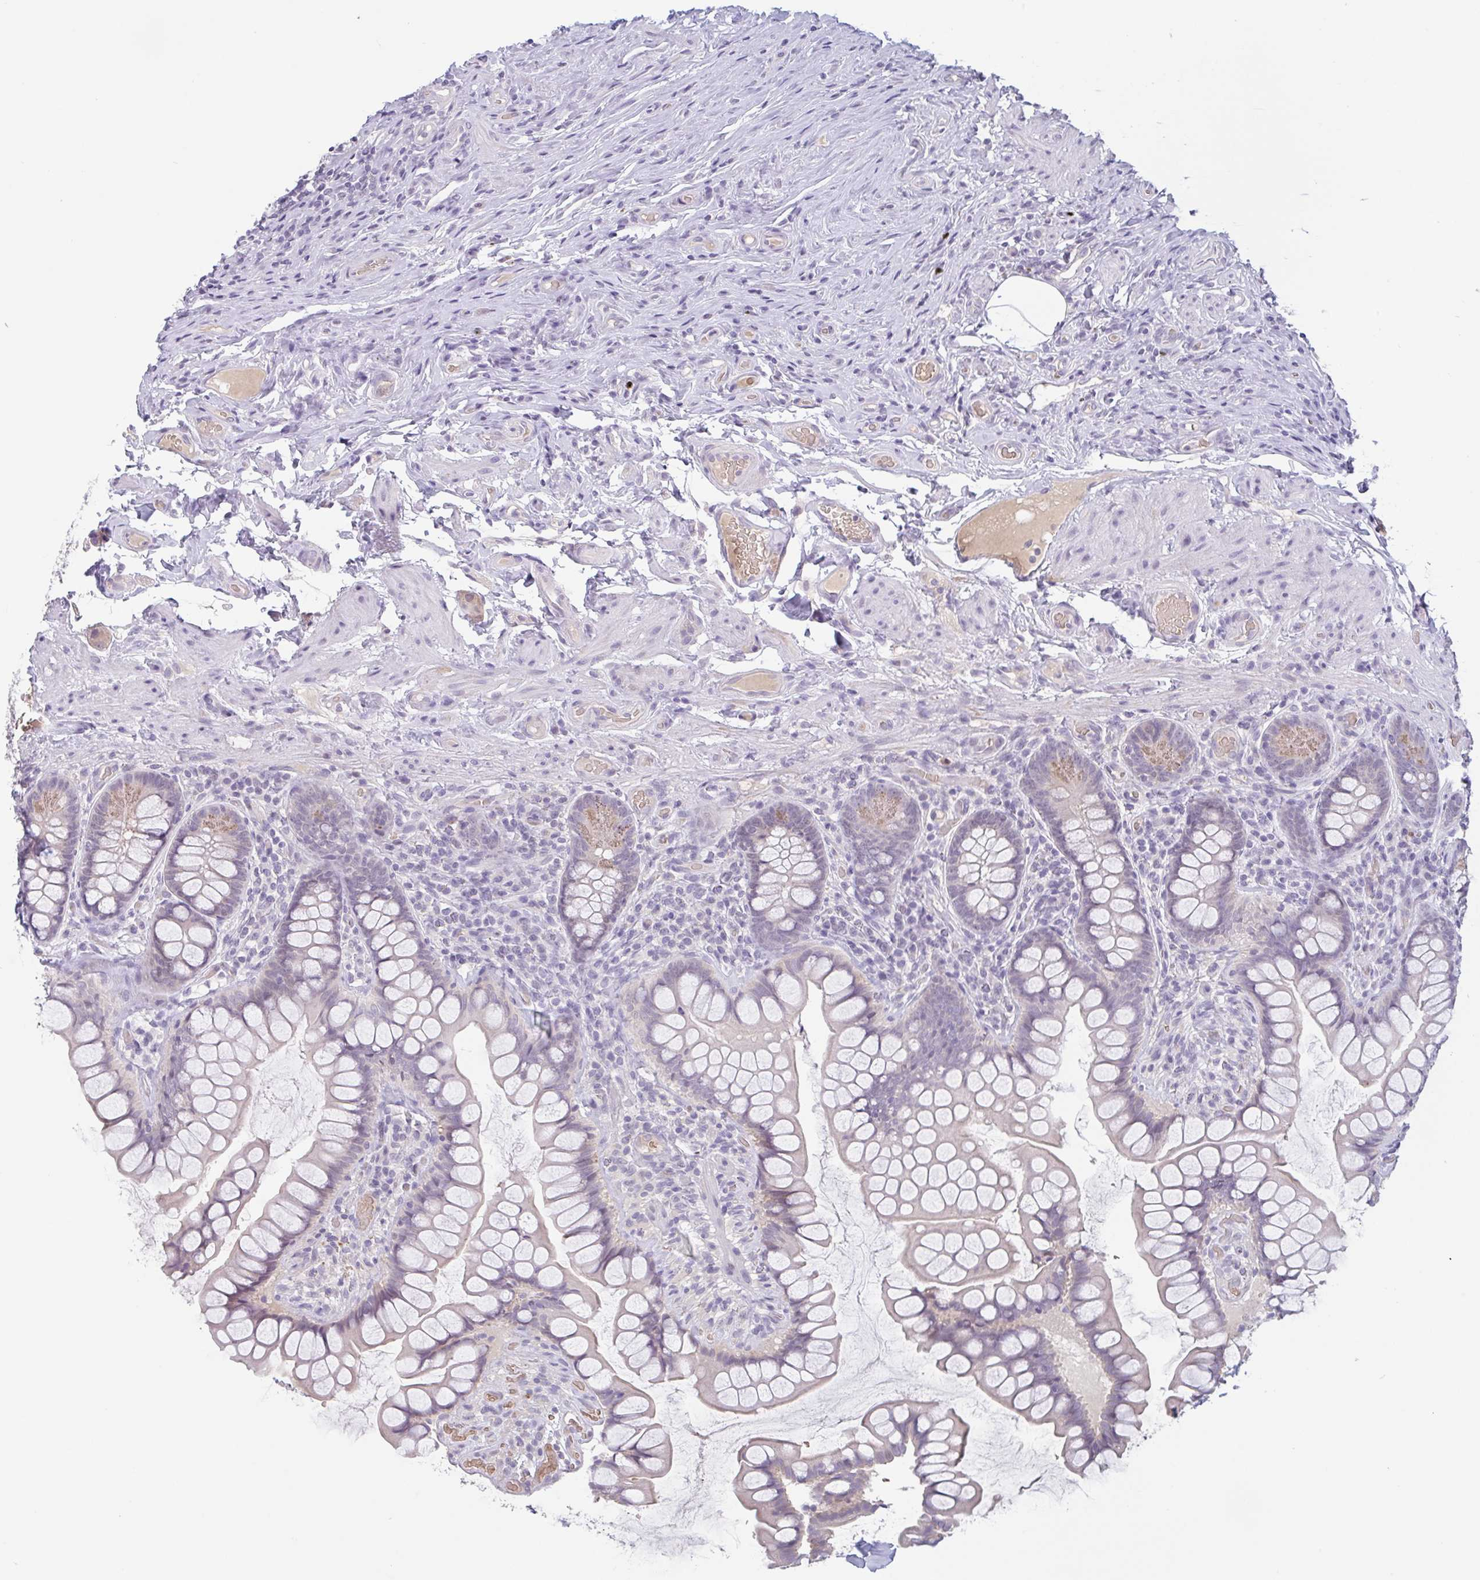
{"staining": {"intensity": "moderate", "quantity": "<25%", "location": "cytoplasmic/membranous"}, "tissue": "small intestine", "cell_type": "Glandular cells", "image_type": "normal", "snomed": [{"axis": "morphology", "description": "Normal tissue, NOS"}, {"axis": "topography", "description": "Small intestine"}], "caption": "IHC staining of normal small intestine, which exhibits low levels of moderate cytoplasmic/membranous staining in about <25% of glandular cells indicating moderate cytoplasmic/membranous protein expression. The staining was performed using DAB (brown) for protein detection and nuclei were counterstained in hematoxylin (blue).", "gene": "RHAG", "patient": {"sex": "male", "age": 70}}